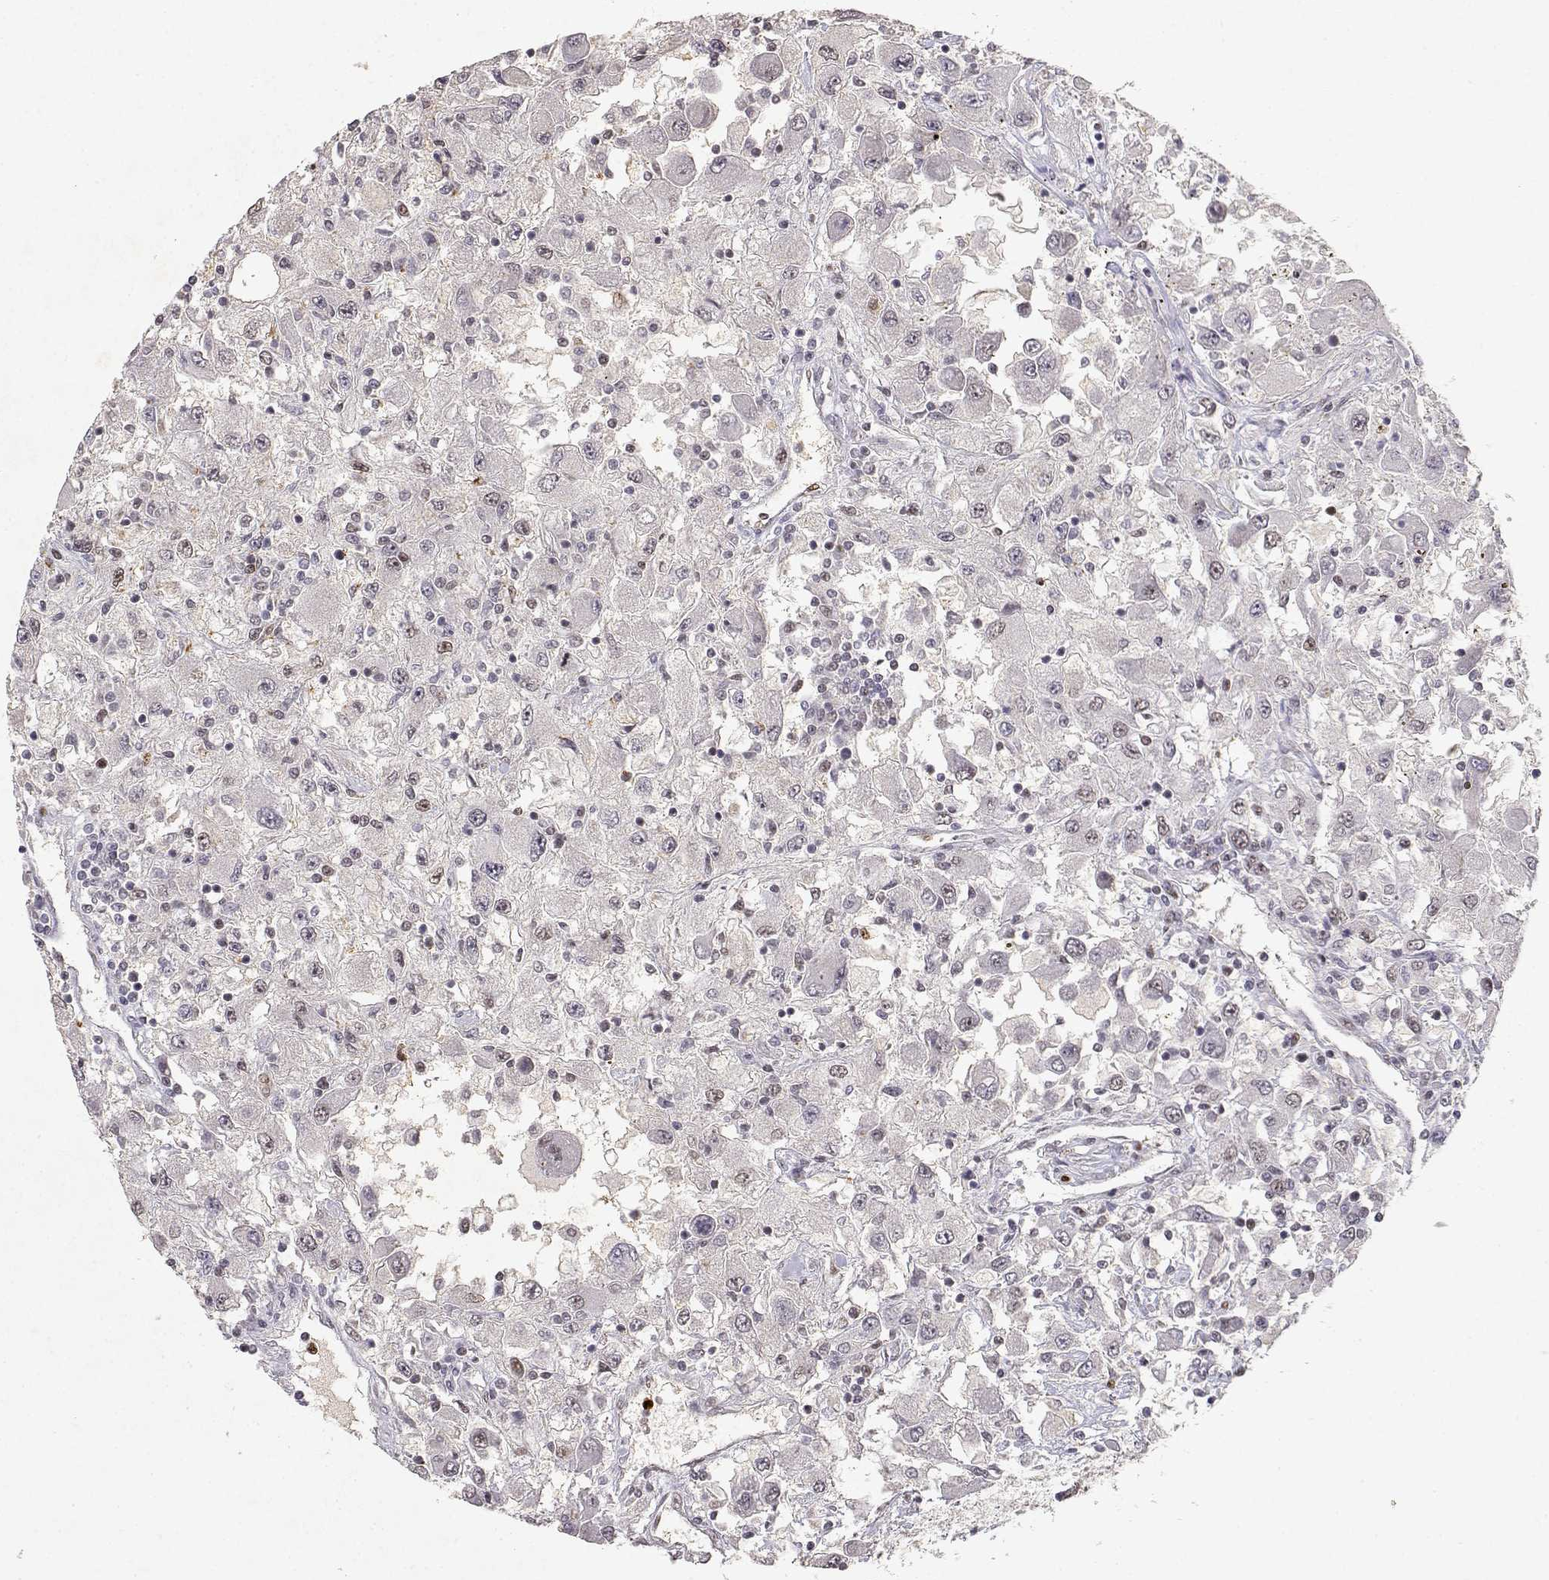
{"staining": {"intensity": "negative", "quantity": "none", "location": "none"}, "tissue": "renal cancer", "cell_type": "Tumor cells", "image_type": "cancer", "snomed": [{"axis": "morphology", "description": "Adenocarcinoma, NOS"}, {"axis": "topography", "description": "Kidney"}], "caption": "The IHC histopathology image has no significant expression in tumor cells of renal cancer tissue.", "gene": "RSF1", "patient": {"sex": "female", "age": 67}}